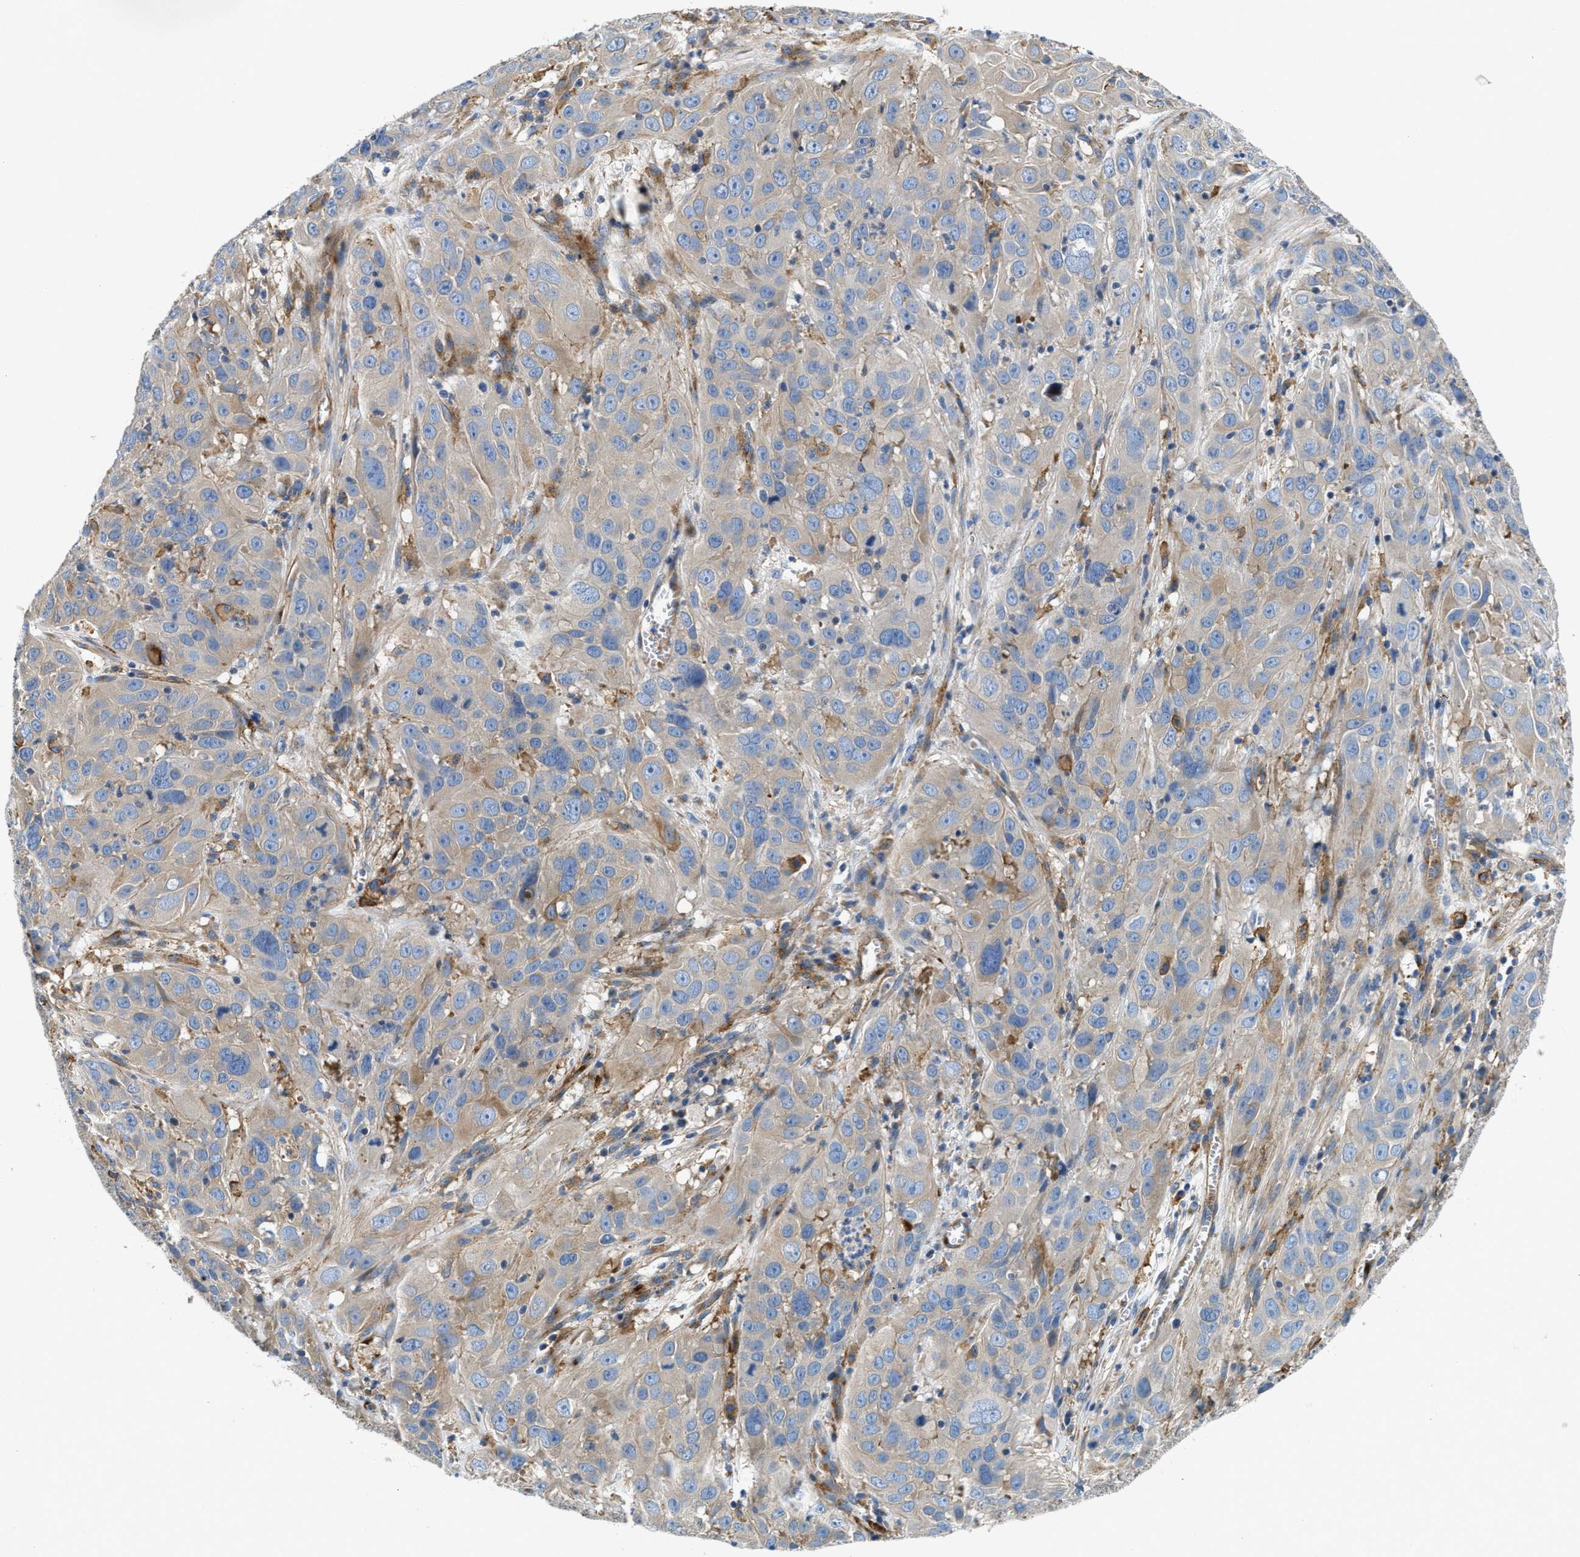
{"staining": {"intensity": "negative", "quantity": "none", "location": "none"}, "tissue": "cervical cancer", "cell_type": "Tumor cells", "image_type": "cancer", "snomed": [{"axis": "morphology", "description": "Squamous cell carcinoma, NOS"}, {"axis": "topography", "description": "Cervix"}], "caption": "This photomicrograph is of cervical cancer (squamous cell carcinoma) stained with immunohistochemistry to label a protein in brown with the nuclei are counter-stained blue. There is no staining in tumor cells.", "gene": "NSUN7", "patient": {"sex": "female", "age": 32}}